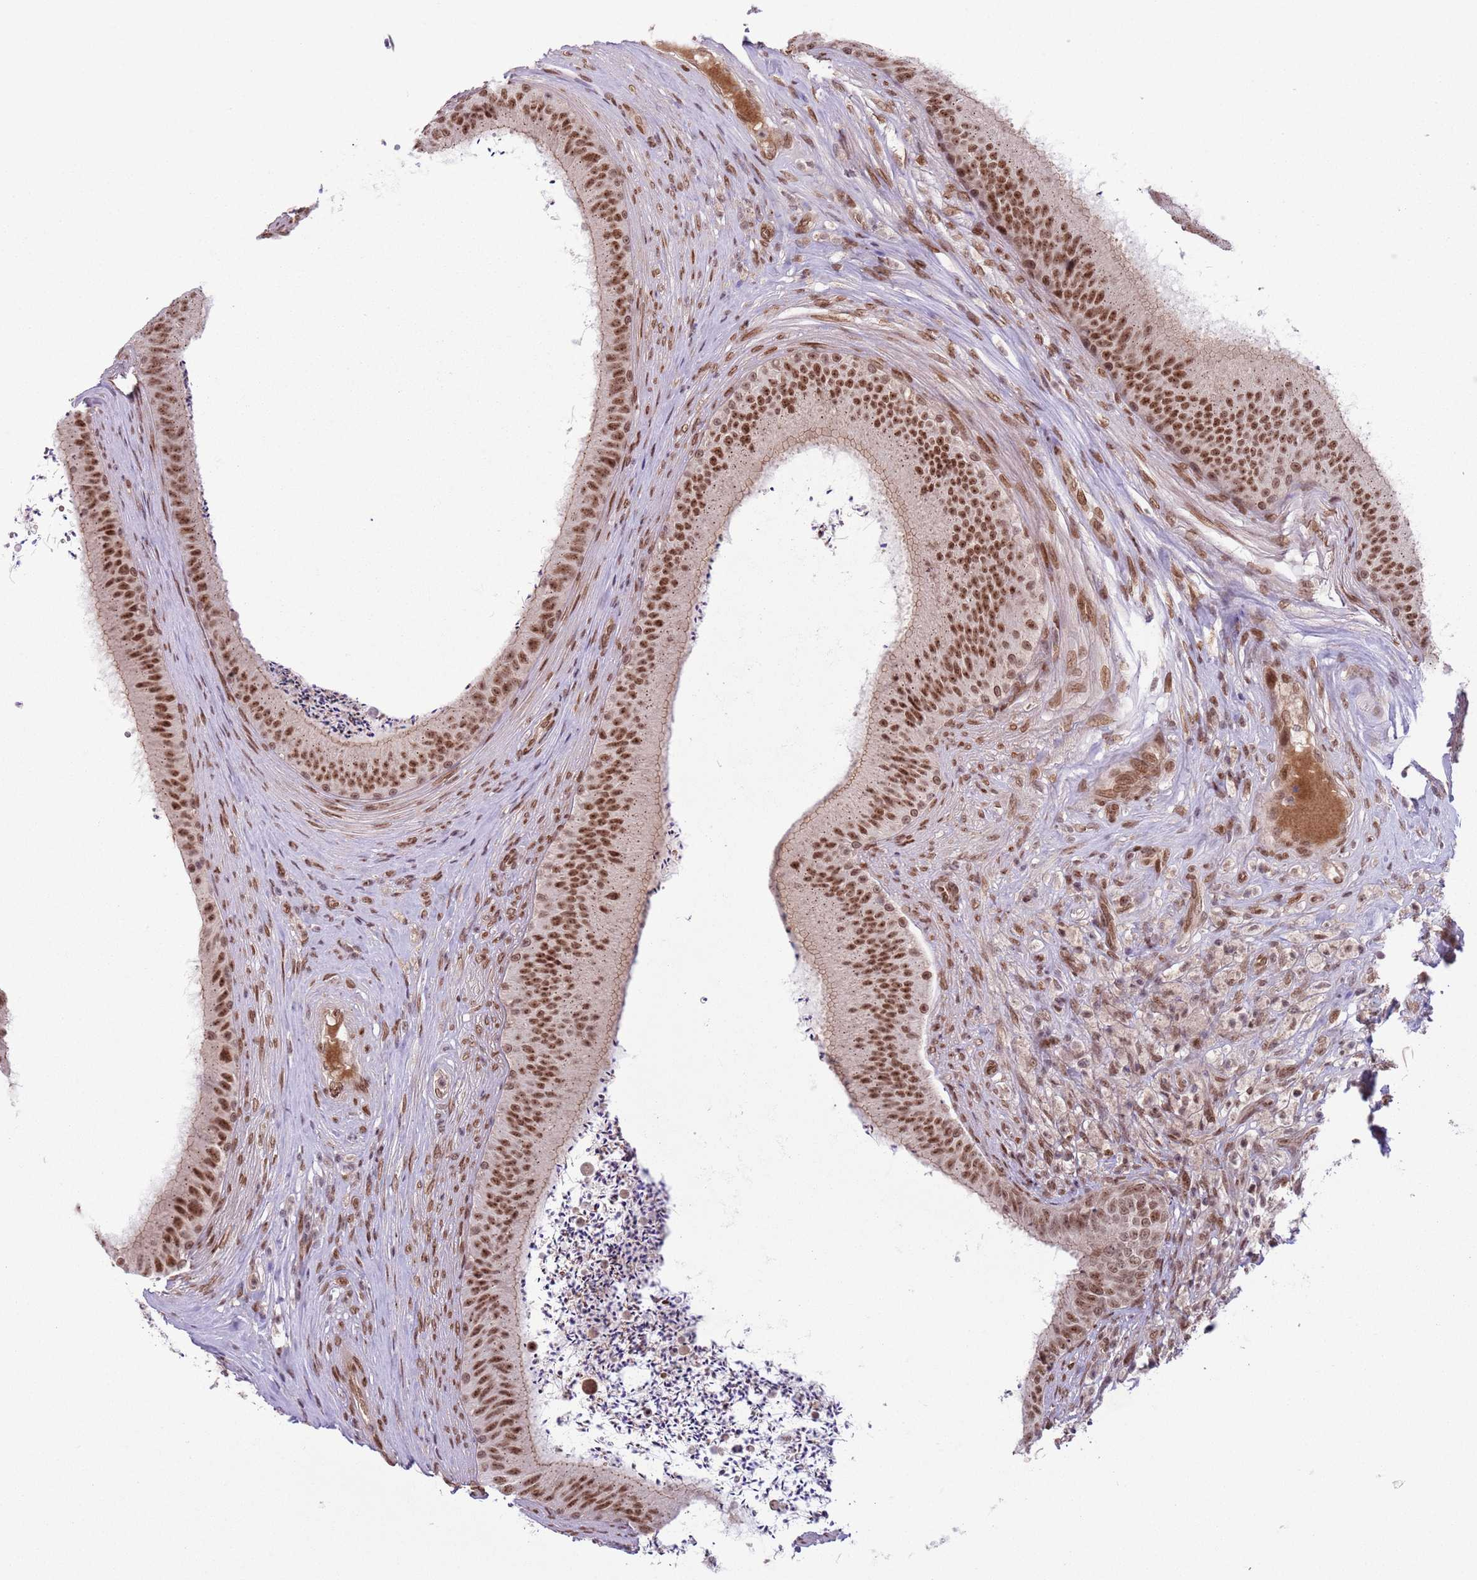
{"staining": {"intensity": "strong", "quantity": ">75%", "location": "nuclear"}, "tissue": "epididymis", "cell_type": "Glandular cells", "image_type": "normal", "snomed": [{"axis": "morphology", "description": "Normal tissue, NOS"}, {"axis": "topography", "description": "Testis"}, {"axis": "topography", "description": "Epididymis"}], "caption": "This photomicrograph reveals IHC staining of benign epididymis, with high strong nuclear staining in about >75% of glandular cells.", "gene": "SIPA1L3", "patient": {"sex": "male", "age": 41}}